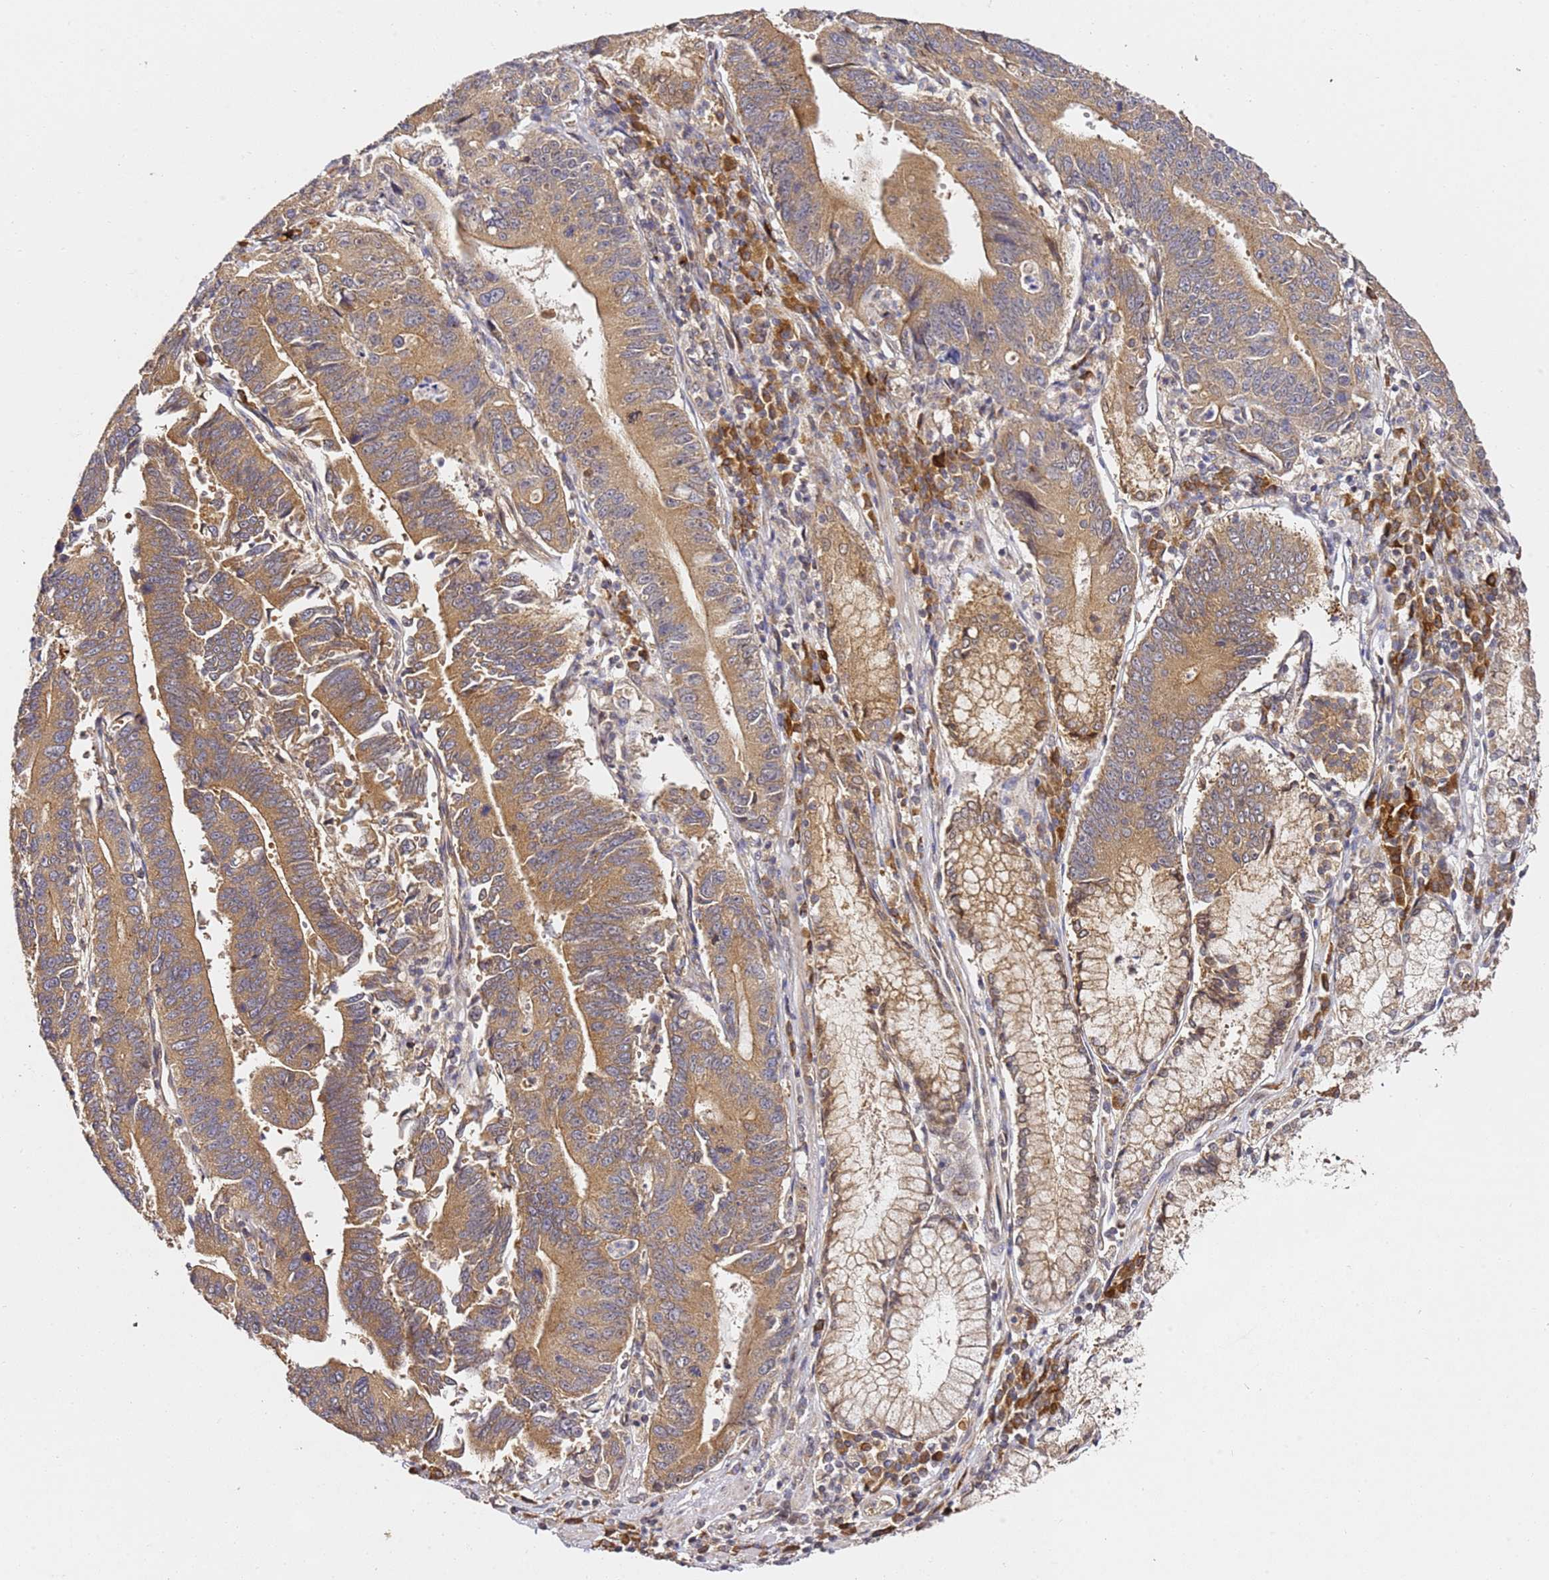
{"staining": {"intensity": "moderate", "quantity": ">75%", "location": "cytoplasmic/membranous"}, "tissue": "stomach cancer", "cell_type": "Tumor cells", "image_type": "cancer", "snomed": [{"axis": "morphology", "description": "Adenocarcinoma, NOS"}, {"axis": "topography", "description": "Stomach"}], "caption": "This is a photomicrograph of IHC staining of stomach adenocarcinoma, which shows moderate staining in the cytoplasmic/membranous of tumor cells.", "gene": "OSBPL2", "patient": {"sex": "male", "age": 59}}